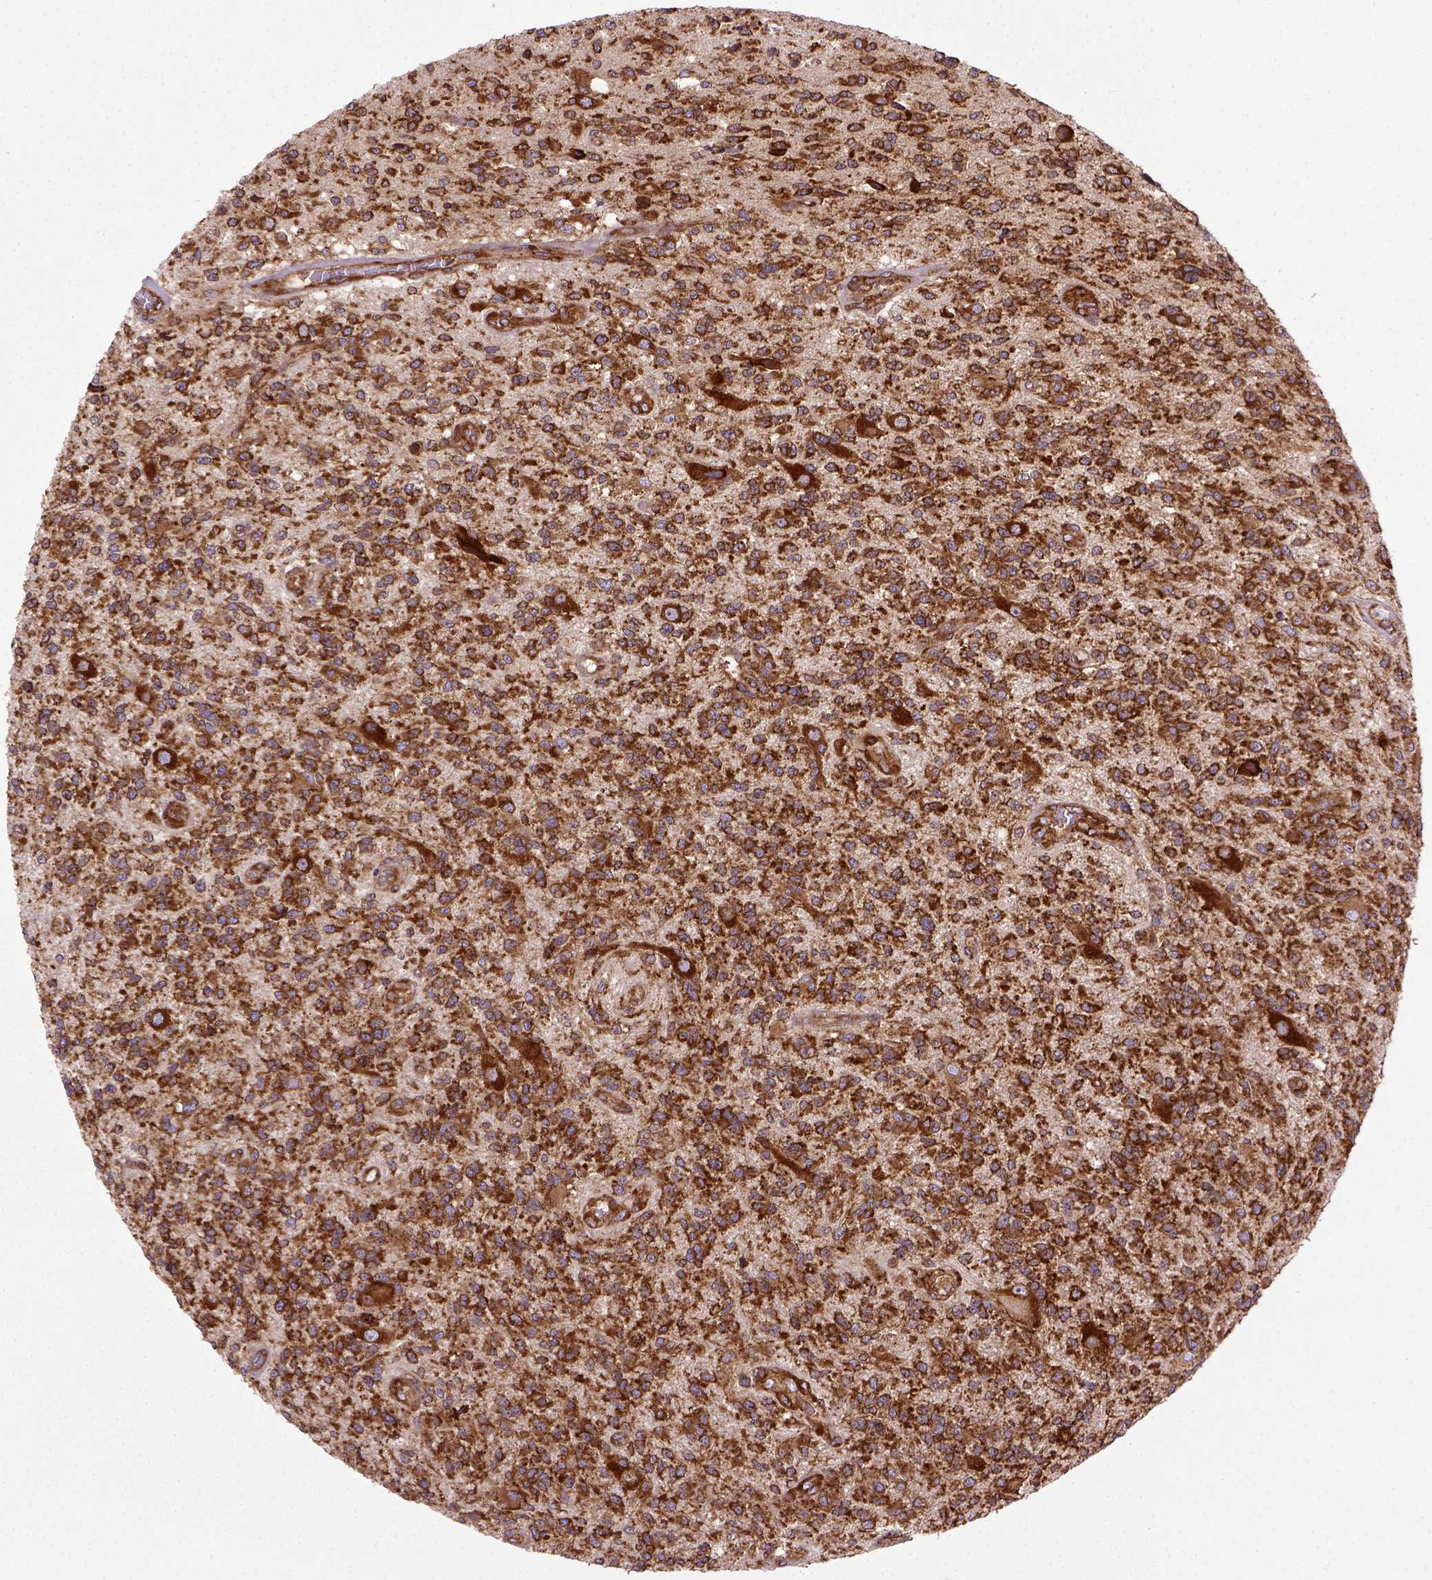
{"staining": {"intensity": "strong", "quantity": ">75%", "location": "cytoplasmic/membranous"}, "tissue": "glioma", "cell_type": "Tumor cells", "image_type": "cancer", "snomed": [{"axis": "morphology", "description": "Glioma, malignant, High grade"}, {"axis": "topography", "description": "Brain"}], "caption": "Human malignant glioma (high-grade) stained with a brown dye demonstrates strong cytoplasmic/membranous positive expression in approximately >75% of tumor cells.", "gene": "CAPRIN1", "patient": {"sex": "male", "age": 56}}